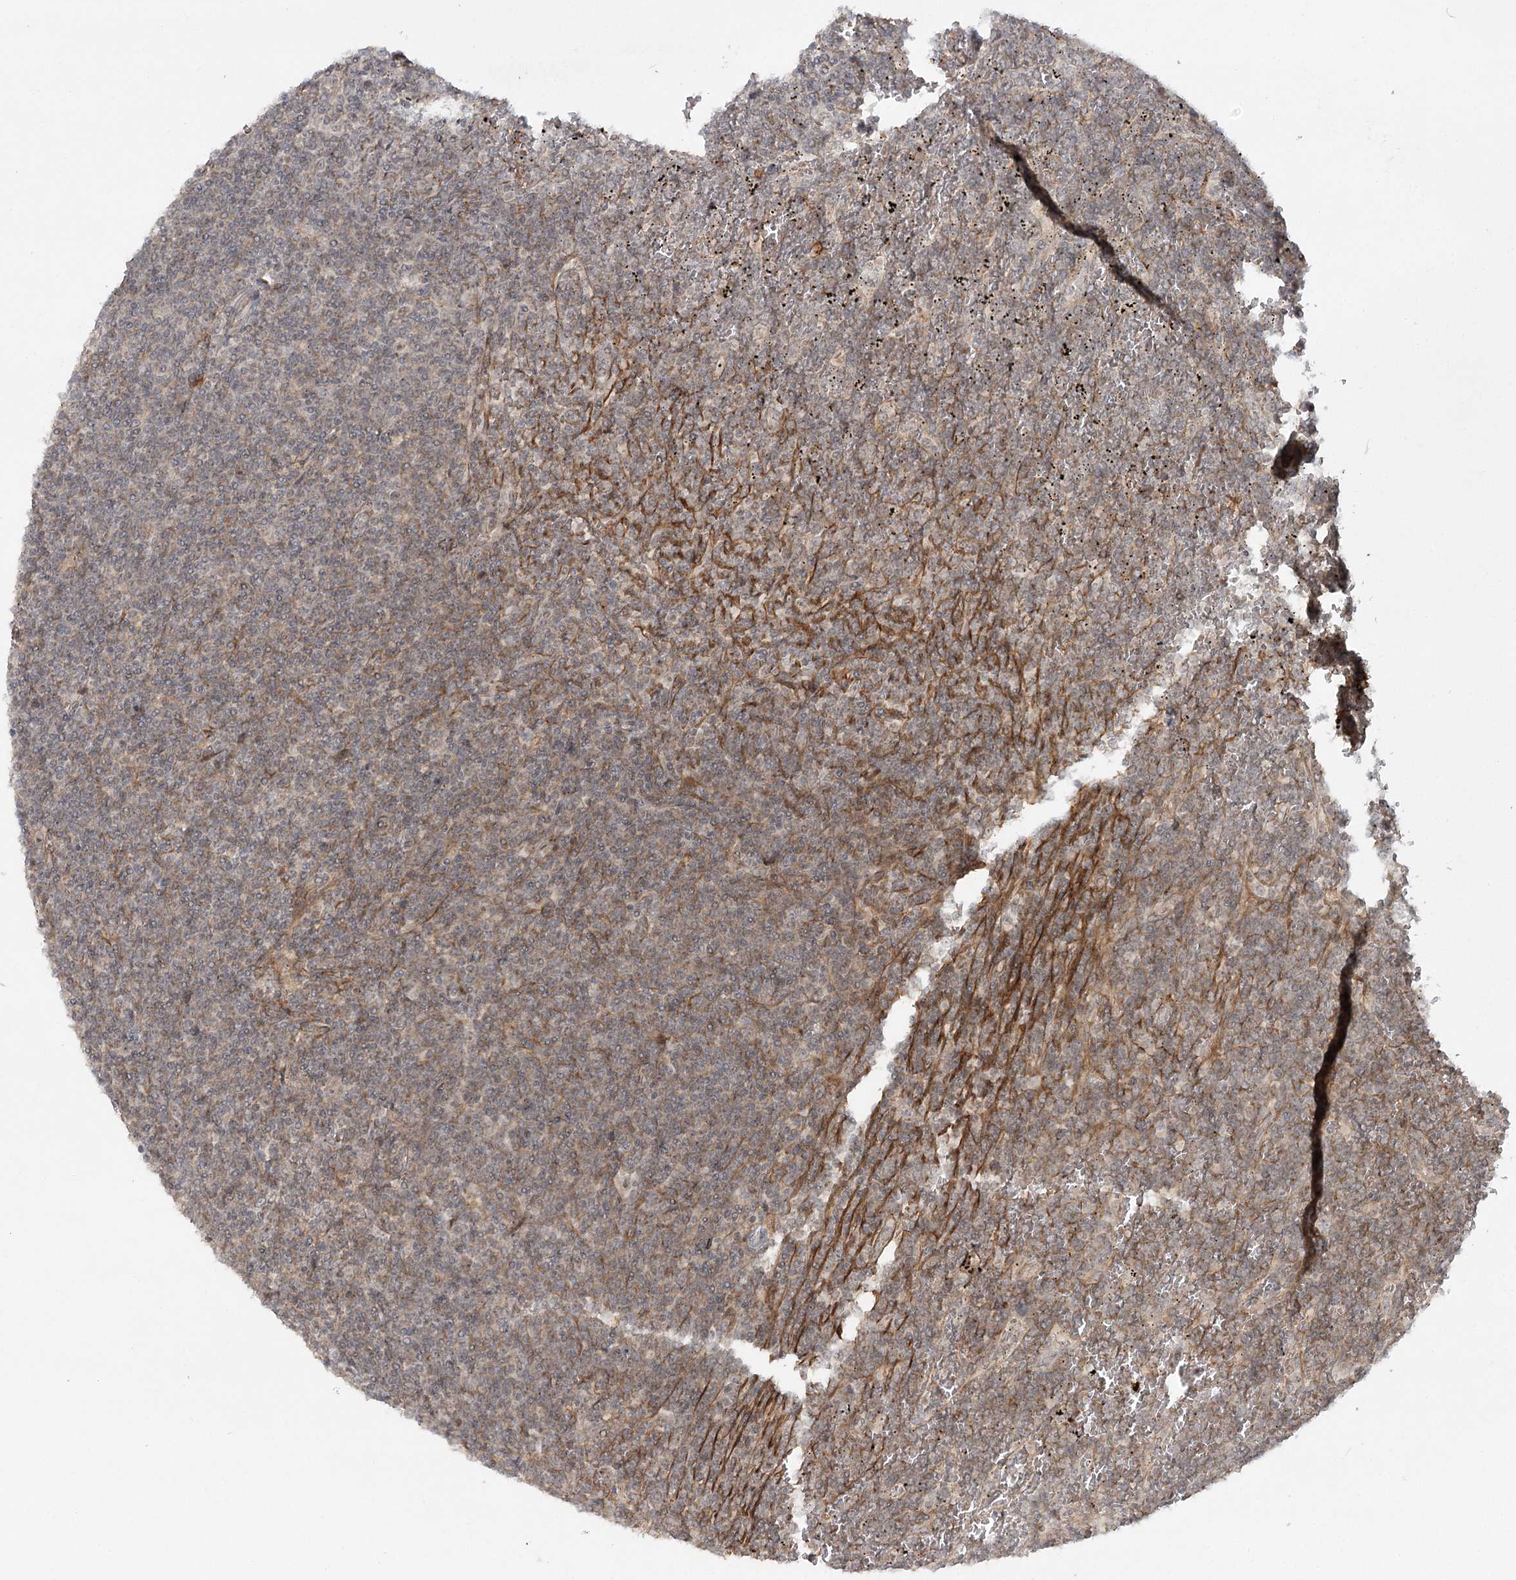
{"staining": {"intensity": "negative", "quantity": "none", "location": "none"}, "tissue": "lymphoma", "cell_type": "Tumor cells", "image_type": "cancer", "snomed": [{"axis": "morphology", "description": "Malignant lymphoma, non-Hodgkin's type, Low grade"}, {"axis": "topography", "description": "Spleen"}], "caption": "A histopathology image of low-grade malignant lymphoma, non-Hodgkin's type stained for a protein exhibits no brown staining in tumor cells.", "gene": "SH2D3A", "patient": {"sex": "female", "age": 19}}